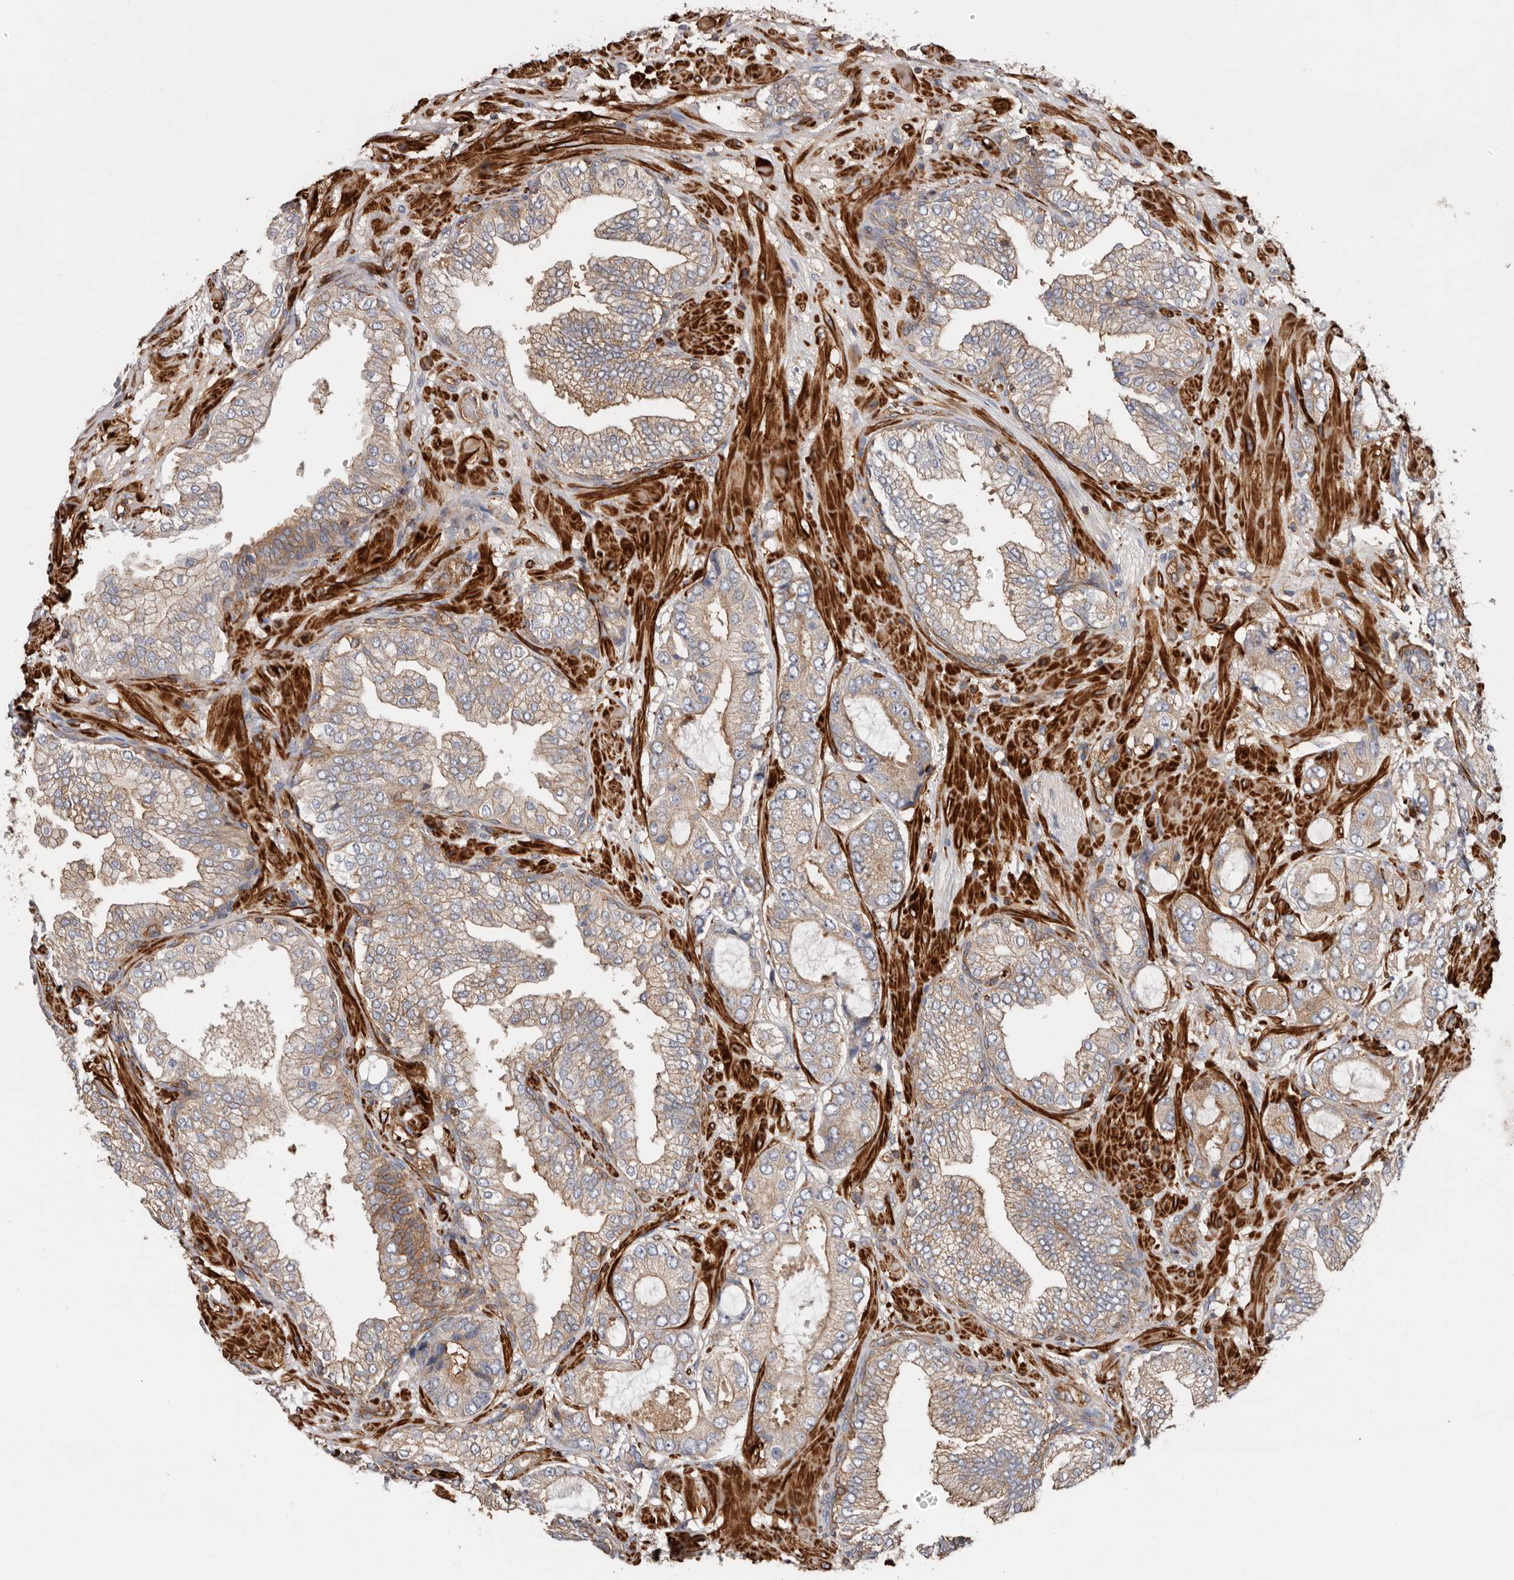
{"staining": {"intensity": "weak", "quantity": ">75%", "location": "cytoplasmic/membranous"}, "tissue": "prostate cancer", "cell_type": "Tumor cells", "image_type": "cancer", "snomed": [{"axis": "morphology", "description": "Adenocarcinoma, High grade"}, {"axis": "topography", "description": "Prostate"}], "caption": "Immunohistochemistry of human prostate cancer (high-grade adenocarcinoma) reveals low levels of weak cytoplasmic/membranous staining in about >75% of tumor cells.", "gene": "TMC7", "patient": {"sex": "male", "age": 59}}